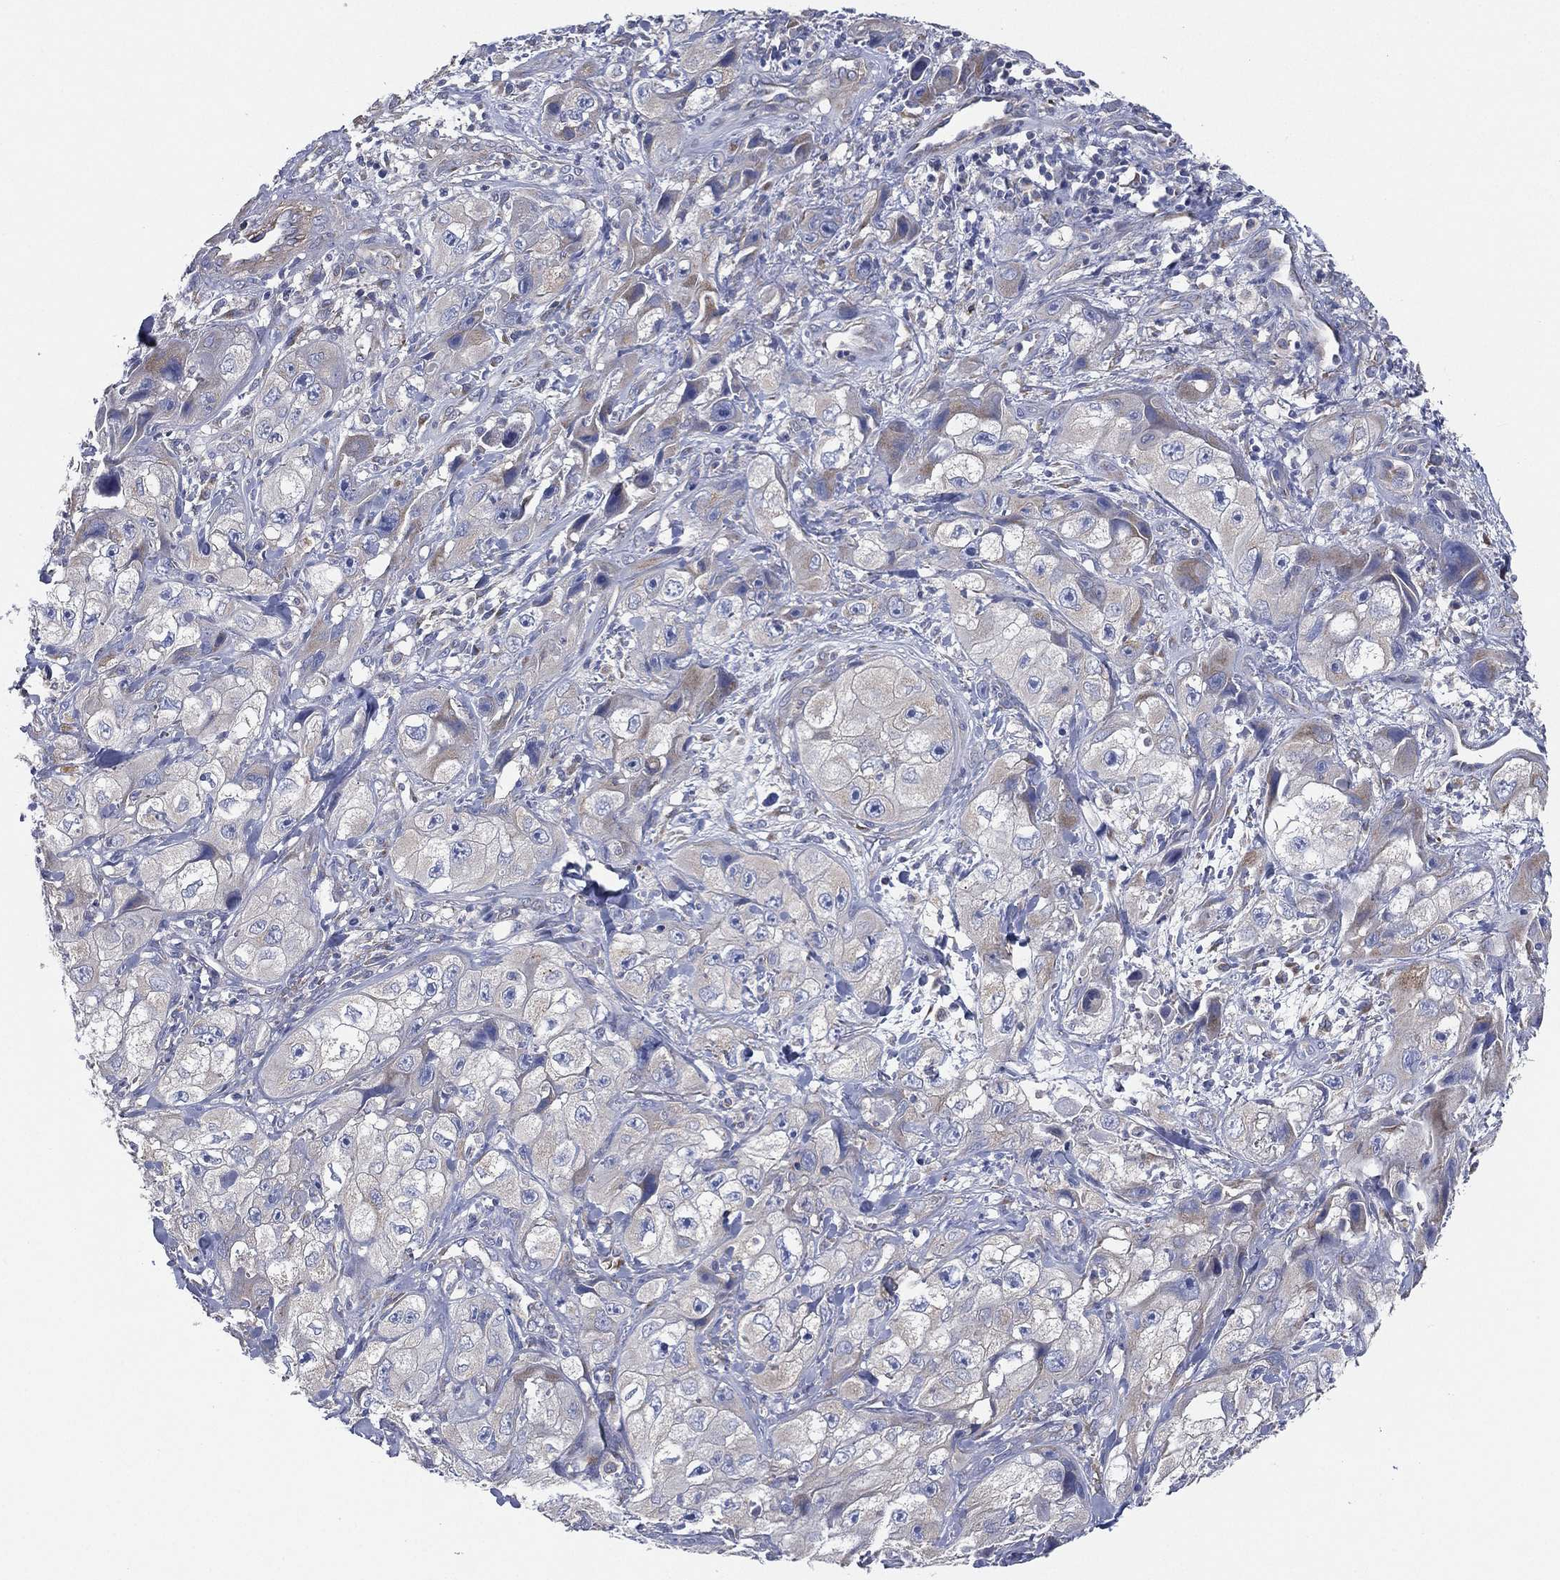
{"staining": {"intensity": "weak", "quantity": "<25%", "location": "cytoplasmic/membranous"}, "tissue": "skin cancer", "cell_type": "Tumor cells", "image_type": "cancer", "snomed": [{"axis": "morphology", "description": "Squamous cell carcinoma, NOS"}, {"axis": "topography", "description": "Skin"}, {"axis": "topography", "description": "Subcutis"}], "caption": "Skin cancer was stained to show a protein in brown. There is no significant staining in tumor cells. The staining was performed using DAB to visualize the protein expression in brown, while the nuclei were stained in blue with hematoxylin (Magnification: 20x).", "gene": "ATP8A2", "patient": {"sex": "male", "age": 73}}